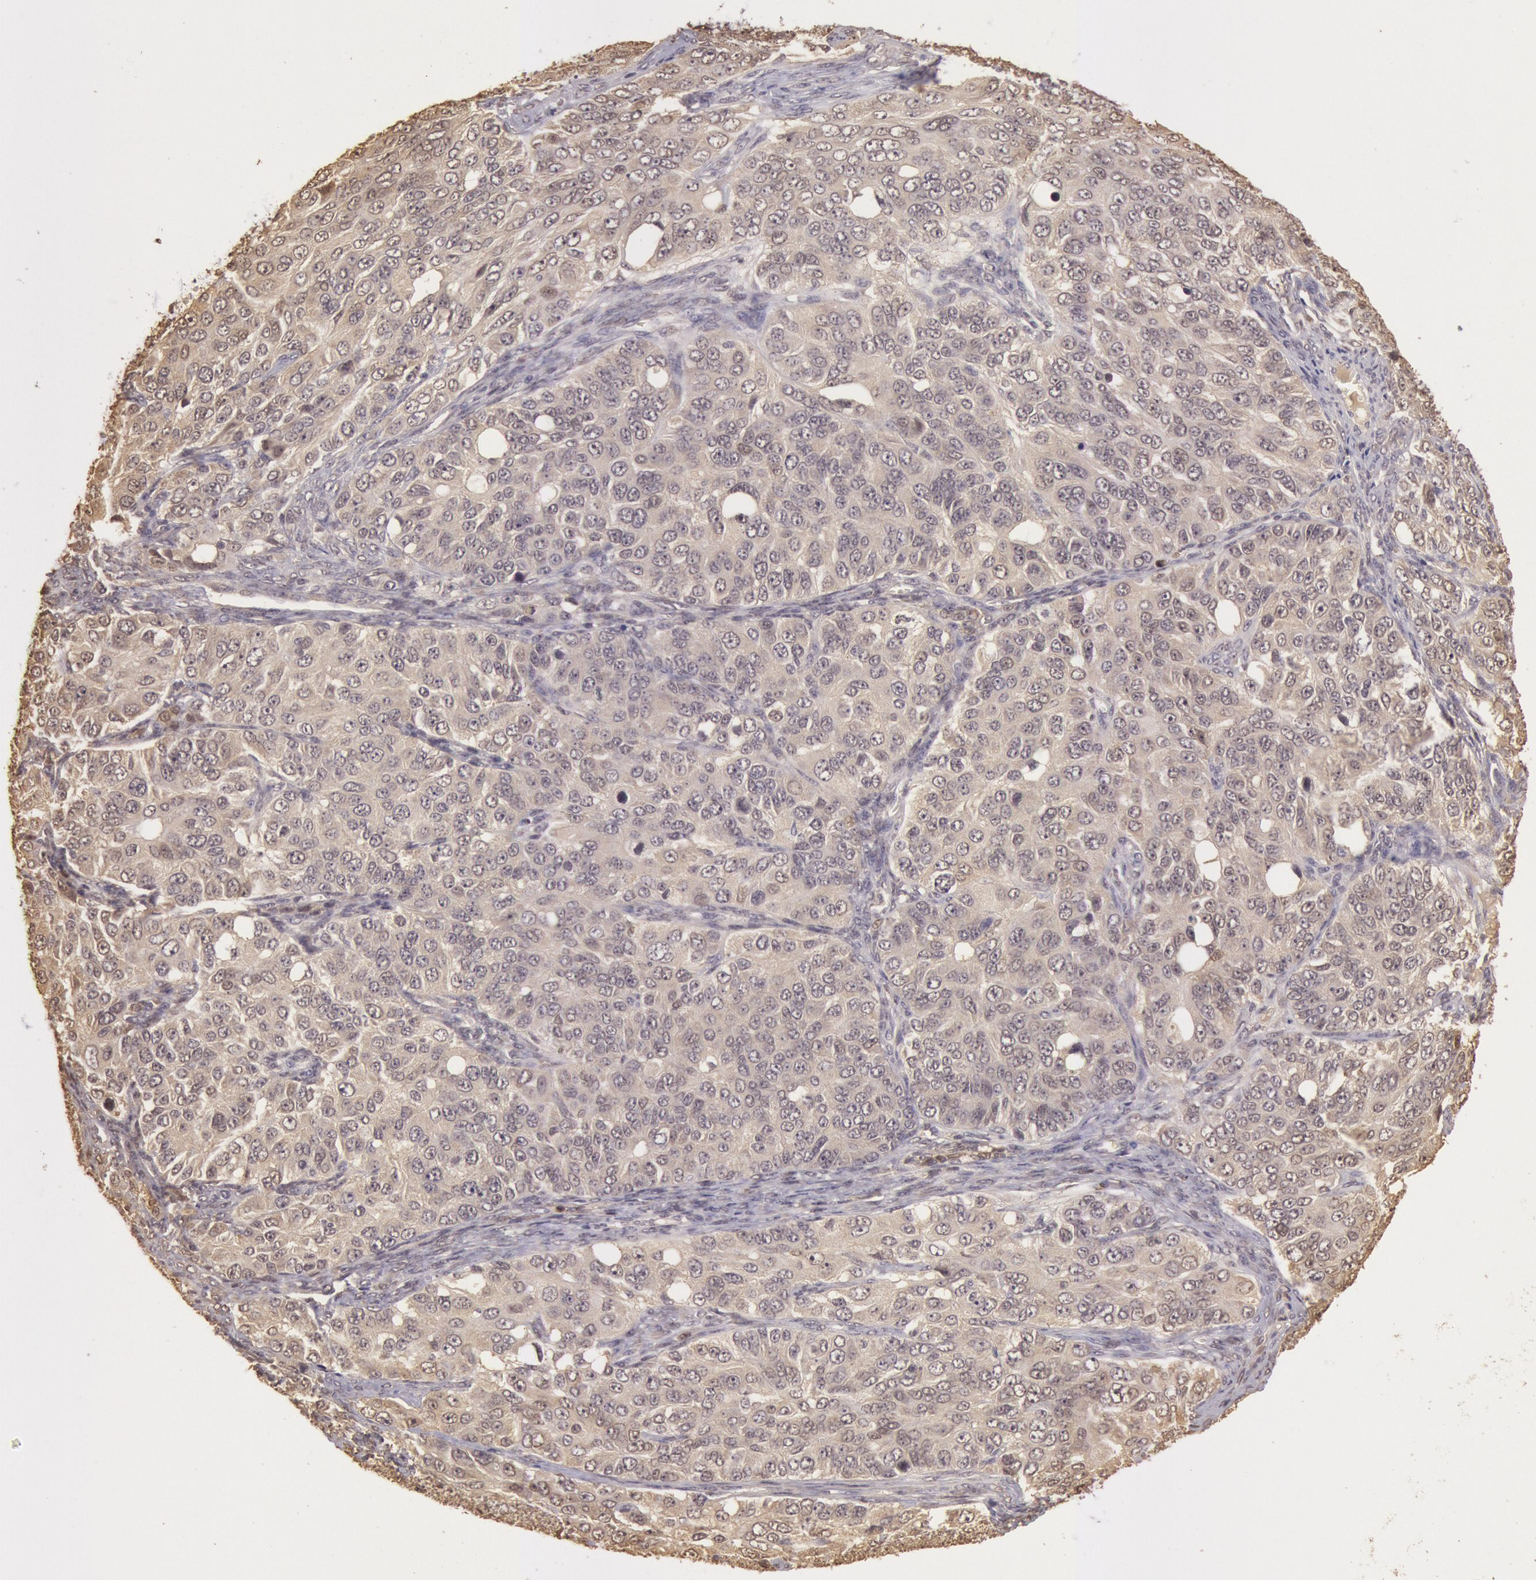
{"staining": {"intensity": "weak", "quantity": ">75%", "location": "cytoplasmic/membranous"}, "tissue": "ovarian cancer", "cell_type": "Tumor cells", "image_type": "cancer", "snomed": [{"axis": "morphology", "description": "Carcinoma, endometroid"}, {"axis": "topography", "description": "Ovary"}], "caption": "IHC (DAB) staining of human ovarian endometroid carcinoma reveals weak cytoplasmic/membranous protein expression in about >75% of tumor cells.", "gene": "SOD1", "patient": {"sex": "female", "age": 51}}